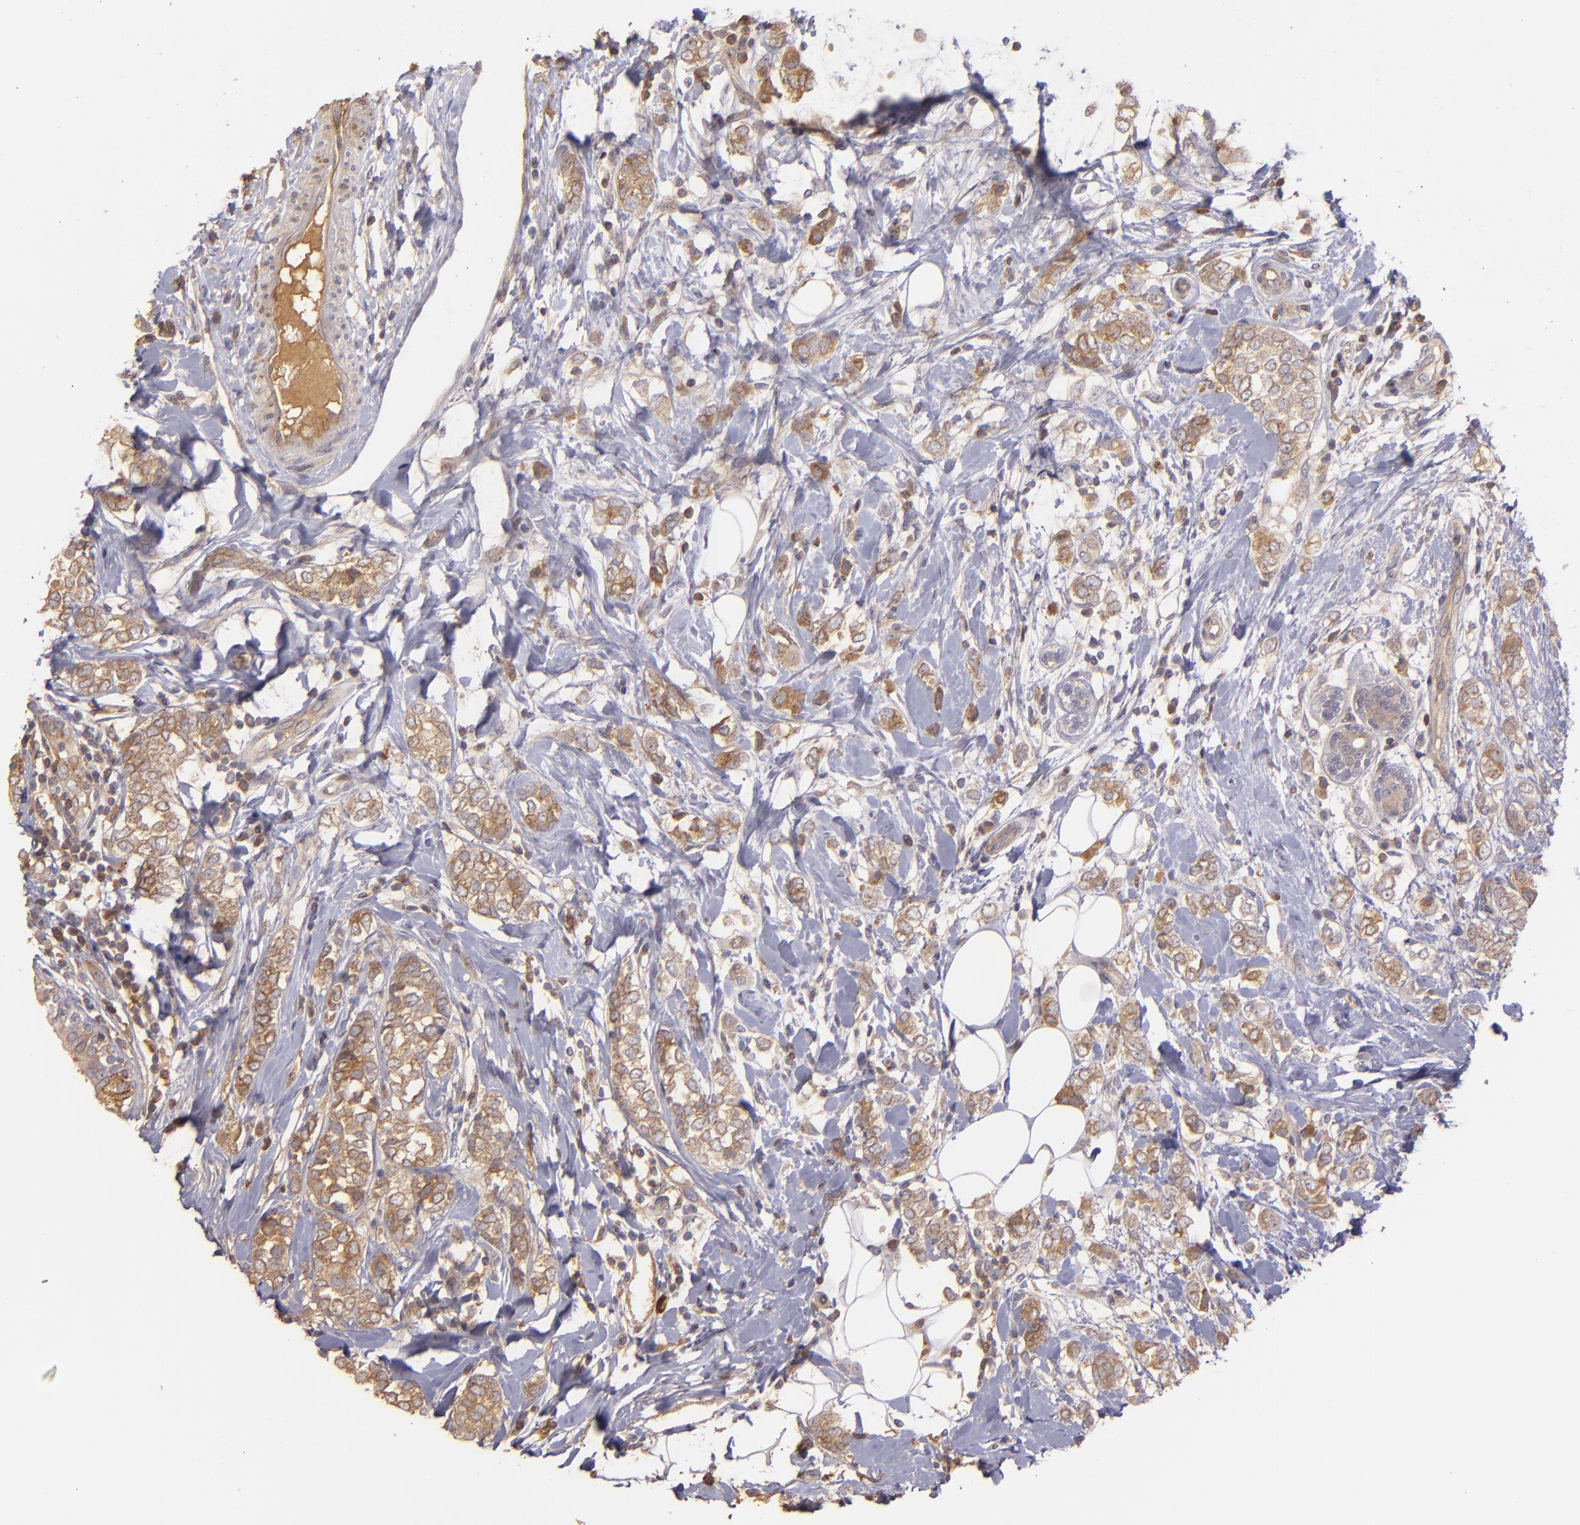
{"staining": {"intensity": "moderate", "quantity": ">75%", "location": "cytoplasmic/membranous"}, "tissue": "breast cancer", "cell_type": "Tumor cells", "image_type": "cancer", "snomed": [{"axis": "morphology", "description": "Normal tissue, NOS"}, {"axis": "morphology", "description": "Lobular carcinoma"}, {"axis": "topography", "description": "Breast"}], "caption": "Immunohistochemical staining of lobular carcinoma (breast) displays medium levels of moderate cytoplasmic/membranous expression in approximately >75% of tumor cells. (brown staining indicates protein expression, while blue staining denotes nuclei).", "gene": "ECE1", "patient": {"sex": "female", "age": 47}}